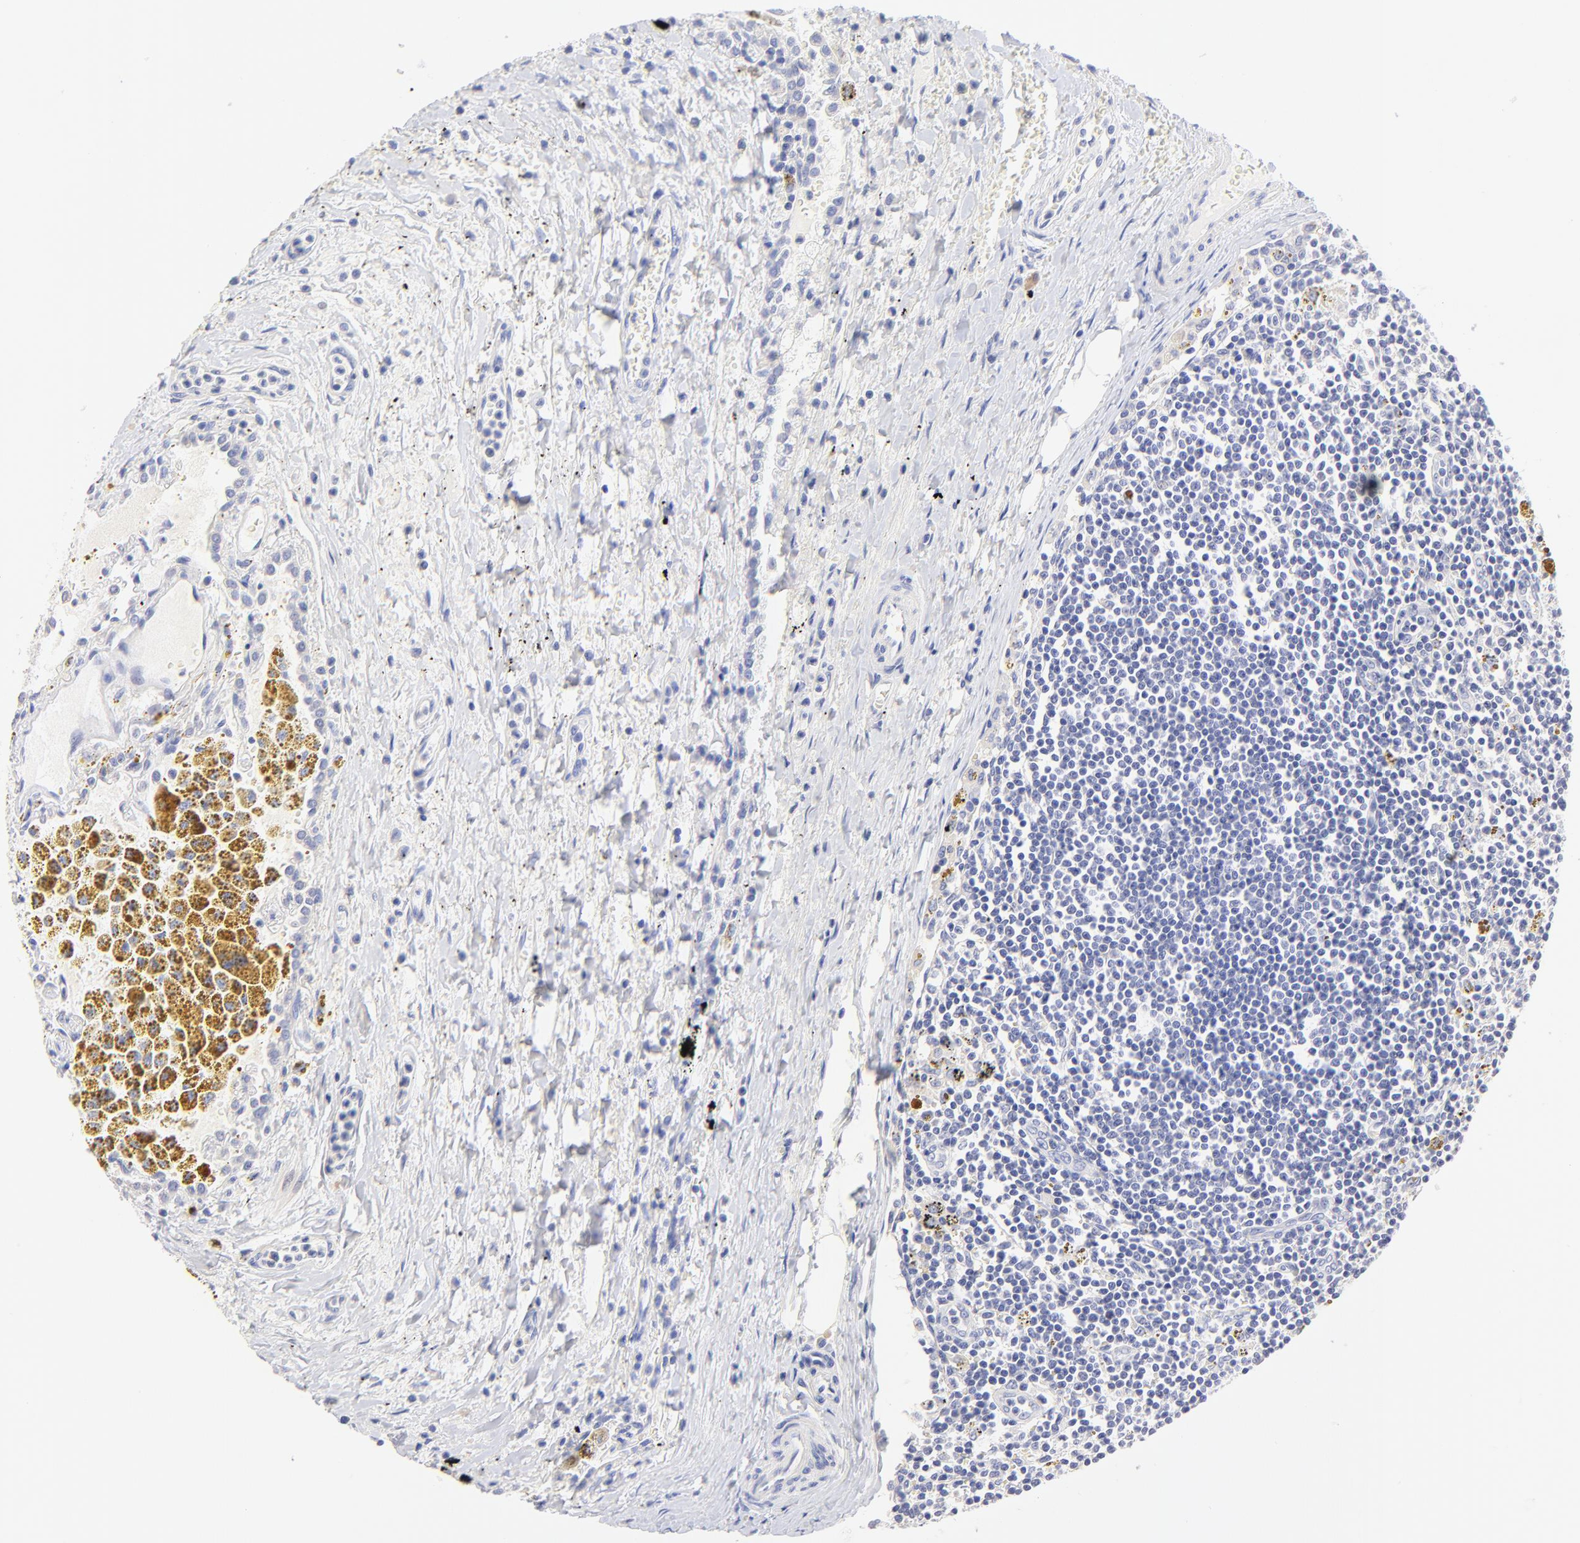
{"staining": {"intensity": "negative", "quantity": "none", "location": "none"}, "tissue": "carcinoid", "cell_type": "Tumor cells", "image_type": "cancer", "snomed": [{"axis": "morphology", "description": "Carcinoid, malignant, NOS"}, {"axis": "topography", "description": "Bronchus"}], "caption": "Immunohistochemistry photomicrograph of neoplastic tissue: human malignant carcinoid stained with DAB (3,3'-diaminobenzidine) exhibits no significant protein staining in tumor cells.", "gene": "EBP", "patient": {"sex": "male", "age": 55}}